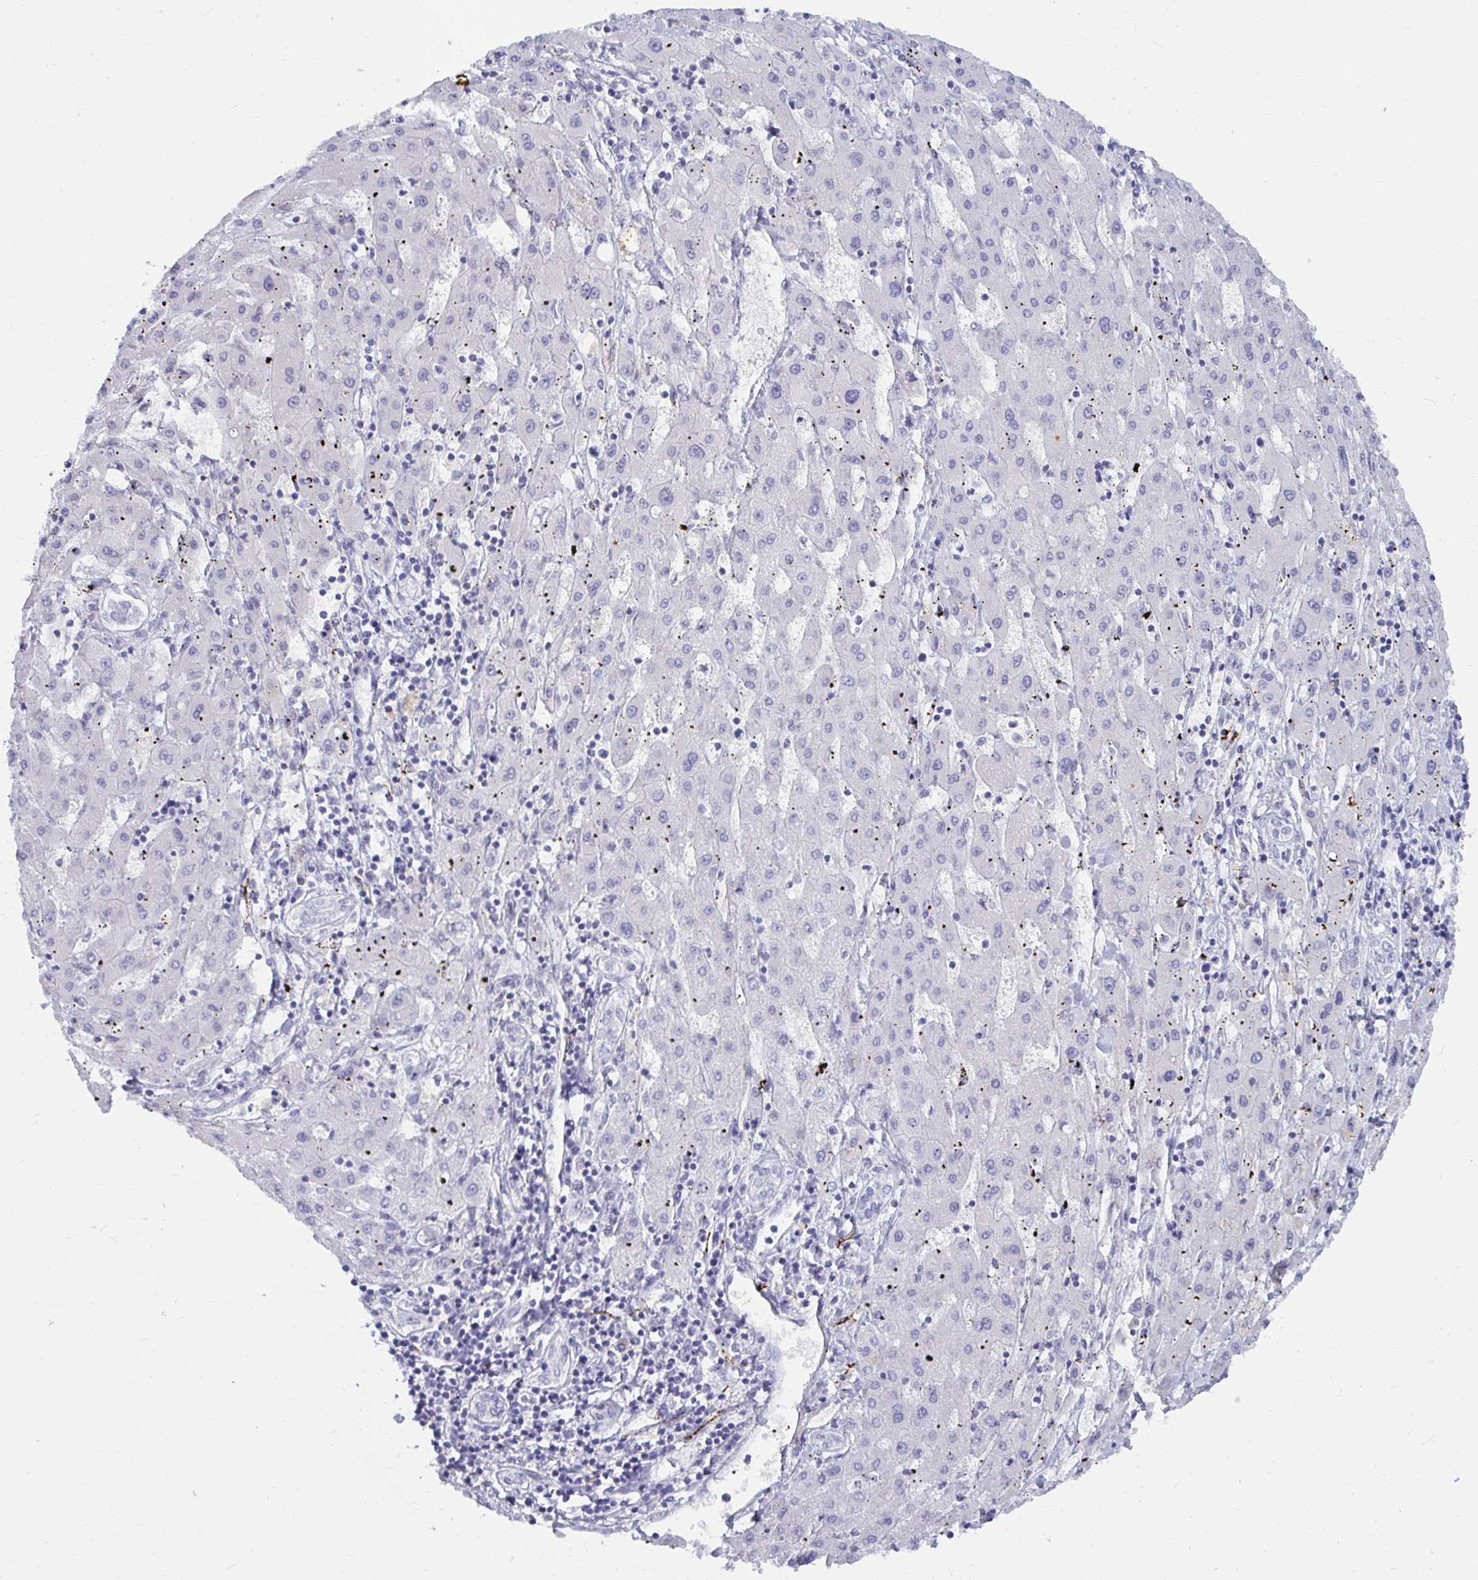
{"staining": {"intensity": "negative", "quantity": "none", "location": "none"}, "tissue": "liver cancer", "cell_type": "Tumor cells", "image_type": "cancer", "snomed": [{"axis": "morphology", "description": "Carcinoma, Hepatocellular, NOS"}, {"axis": "topography", "description": "Liver"}], "caption": "Hepatocellular carcinoma (liver) was stained to show a protein in brown. There is no significant staining in tumor cells. (Stains: DAB (3,3'-diaminobenzidine) IHC with hematoxylin counter stain, Microscopy: brightfield microscopy at high magnification).", "gene": "NPY", "patient": {"sex": "male", "age": 72}}